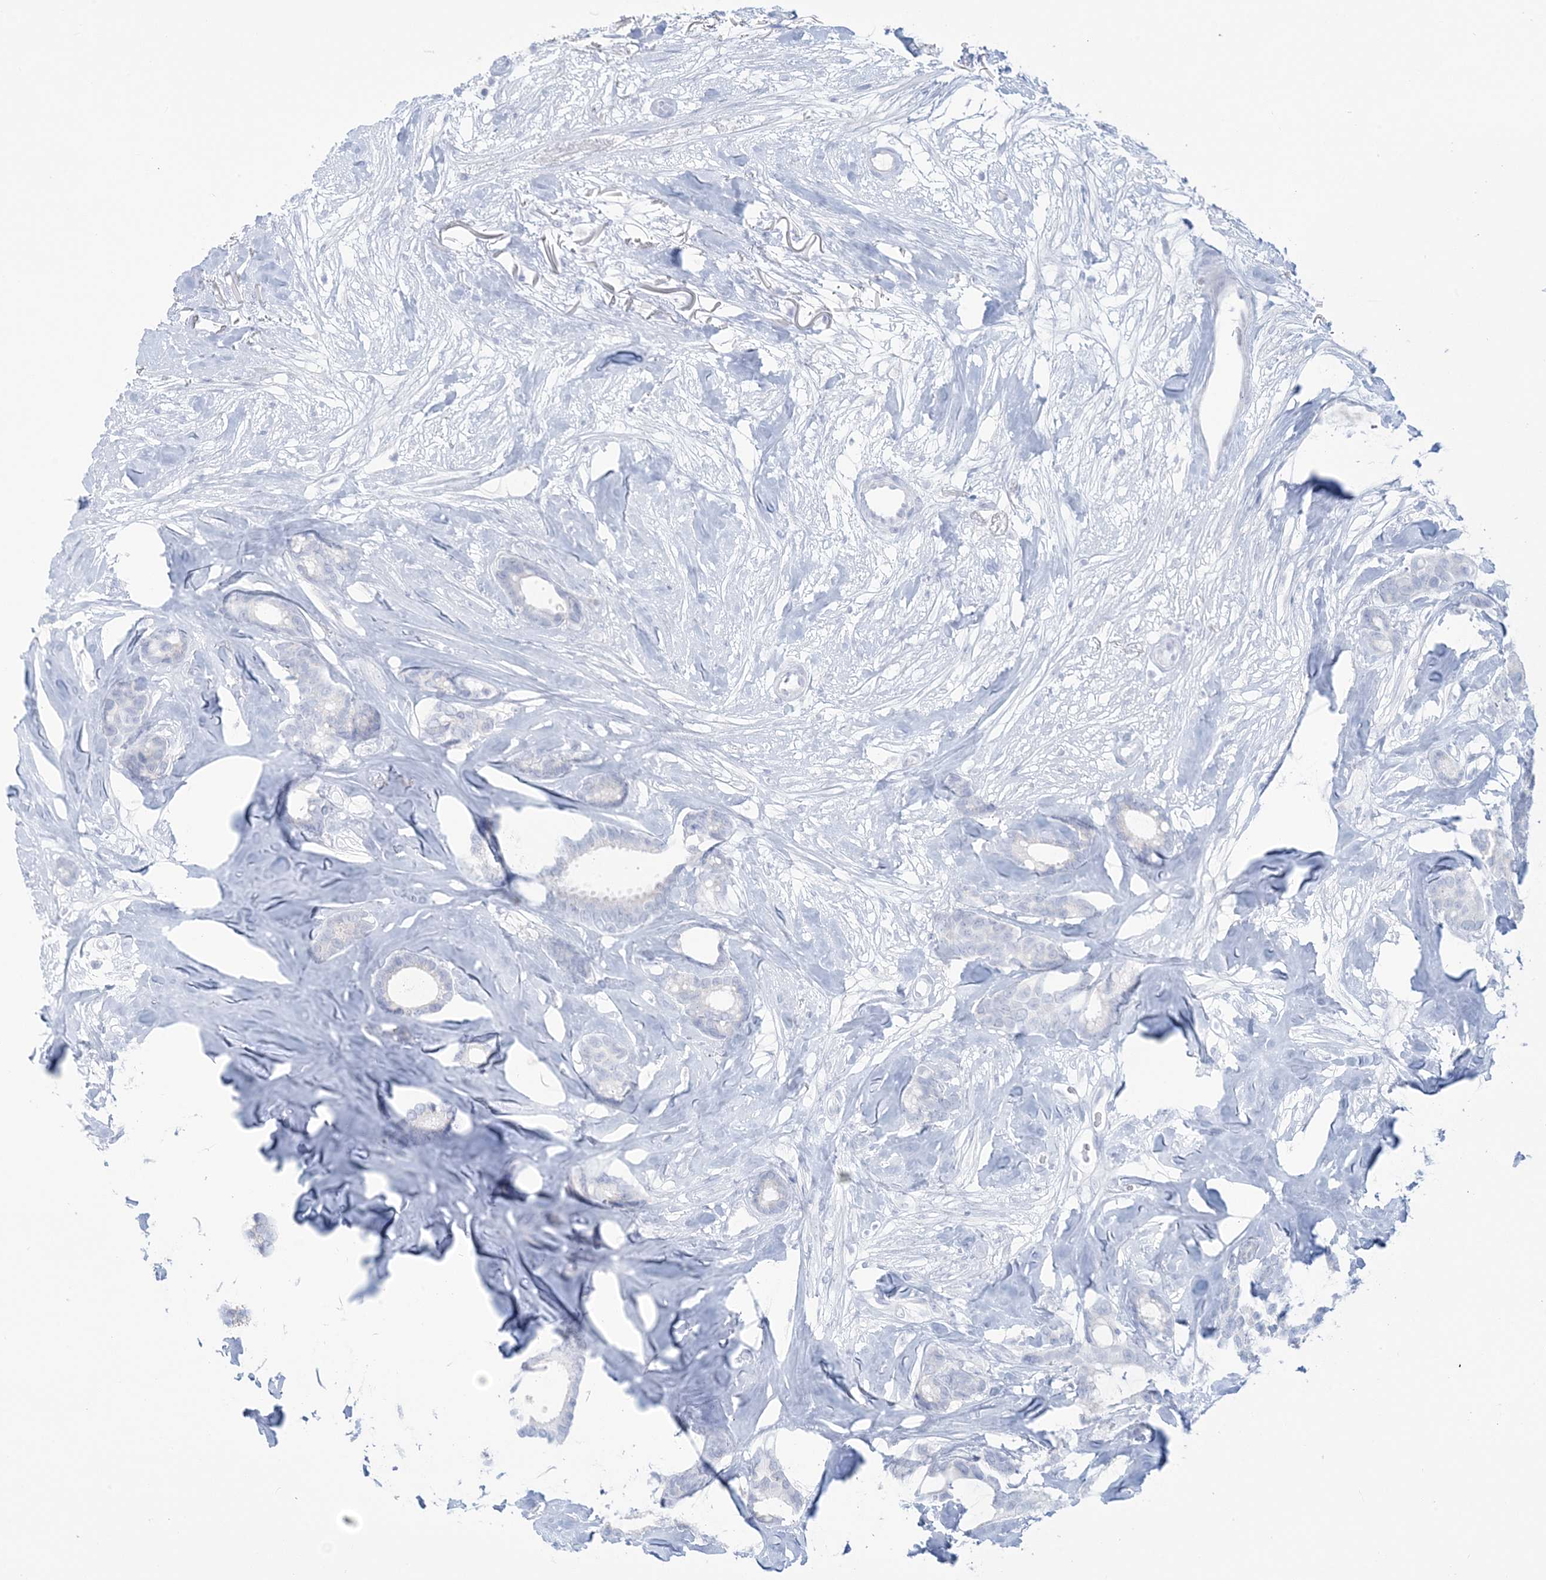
{"staining": {"intensity": "negative", "quantity": "none", "location": "none"}, "tissue": "breast cancer", "cell_type": "Tumor cells", "image_type": "cancer", "snomed": [{"axis": "morphology", "description": "Duct carcinoma"}, {"axis": "topography", "description": "Breast"}], "caption": "Breast cancer stained for a protein using IHC exhibits no positivity tumor cells.", "gene": "AGXT", "patient": {"sex": "female", "age": 87}}